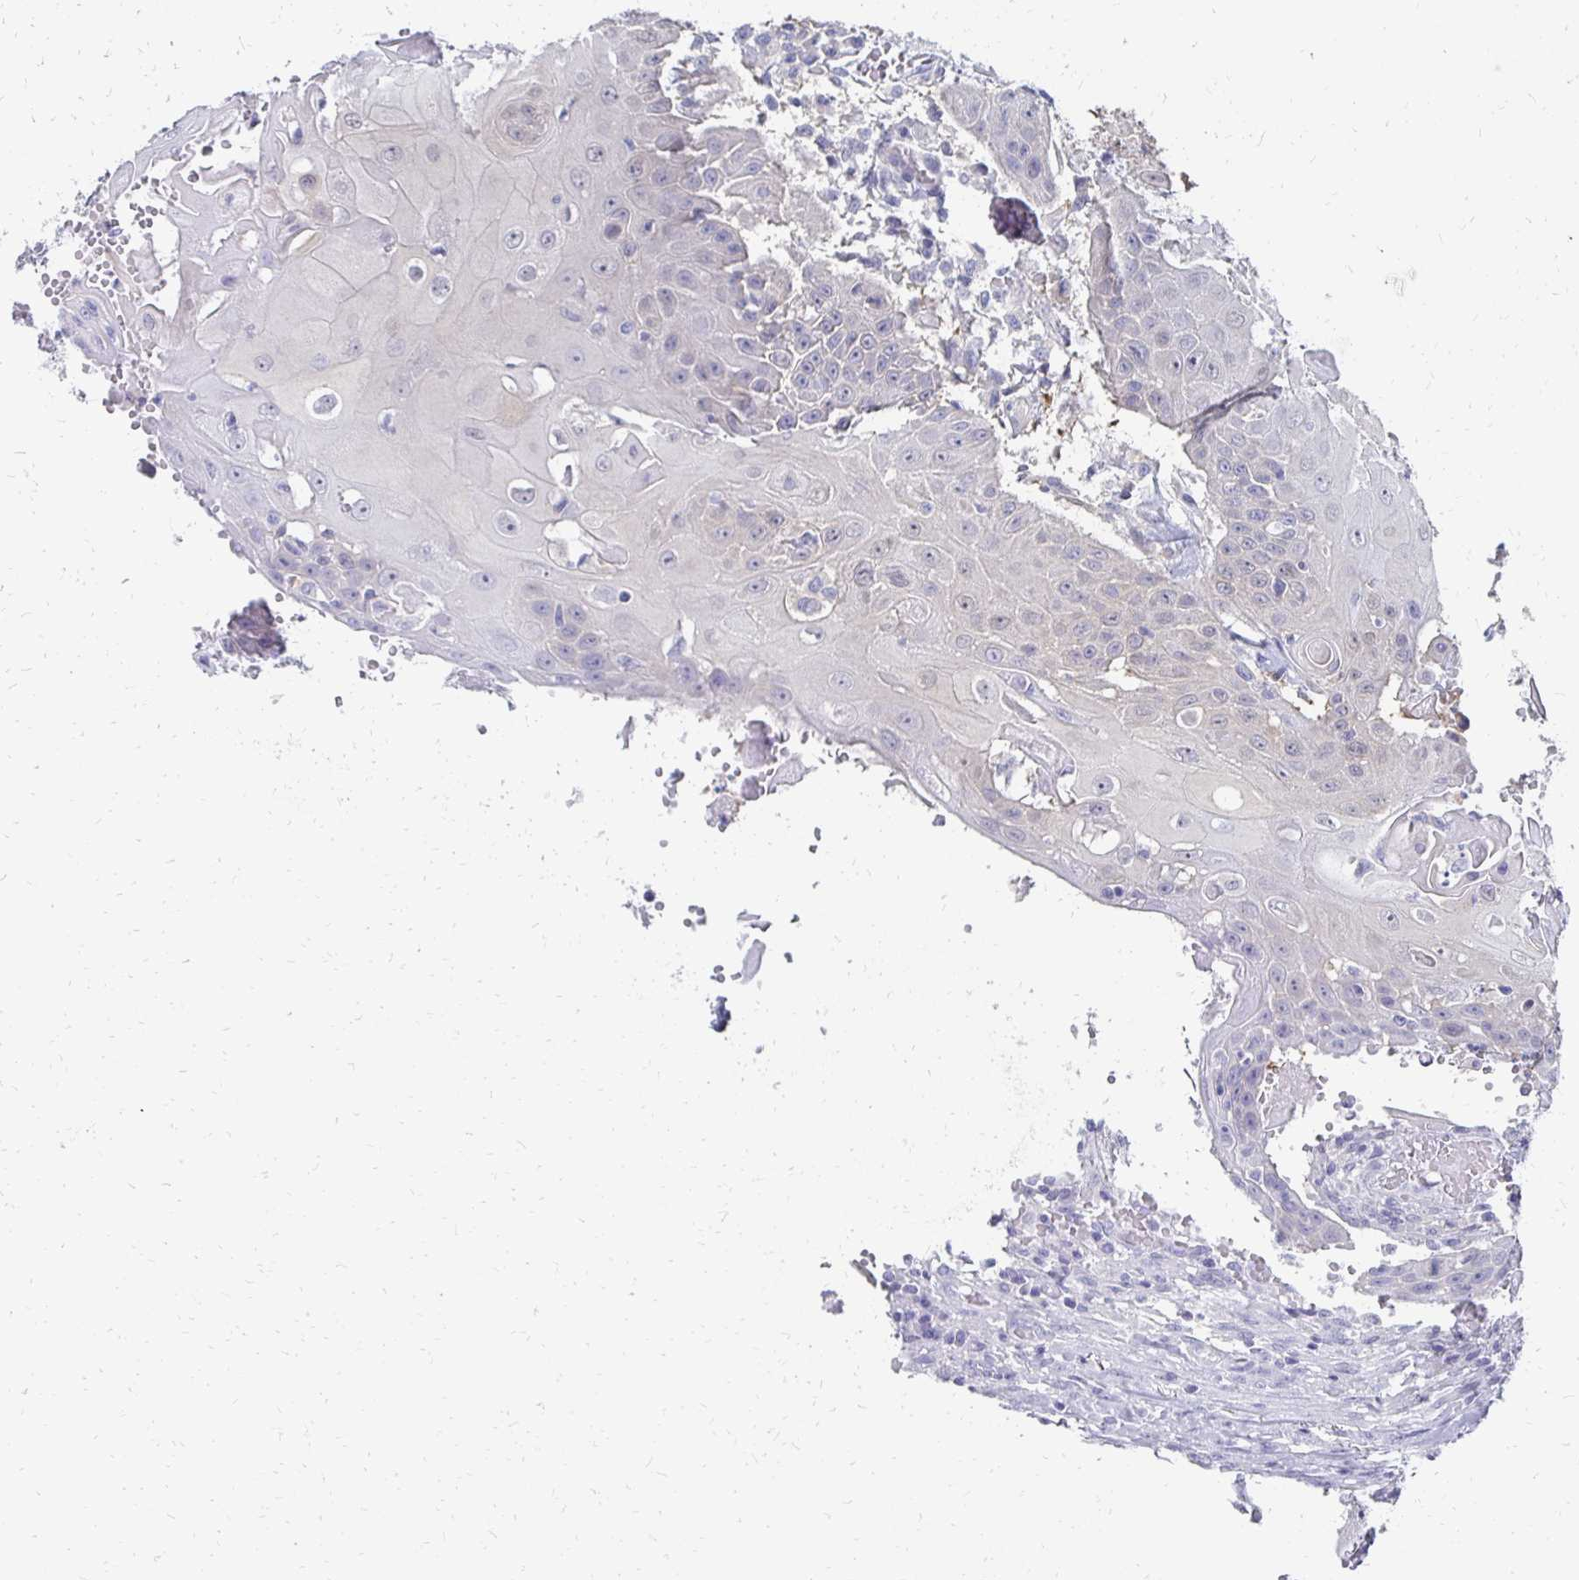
{"staining": {"intensity": "negative", "quantity": "none", "location": "none"}, "tissue": "head and neck cancer", "cell_type": "Tumor cells", "image_type": "cancer", "snomed": [{"axis": "morphology", "description": "Normal tissue, NOS"}, {"axis": "morphology", "description": "Squamous cell carcinoma, NOS"}, {"axis": "topography", "description": "Oral tissue"}, {"axis": "topography", "description": "Head-Neck"}], "caption": "Immunohistochemistry micrograph of head and neck squamous cell carcinoma stained for a protein (brown), which exhibits no expression in tumor cells.", "gene": "SYCP3", "patient": {"sex": "female", "age": 55}}